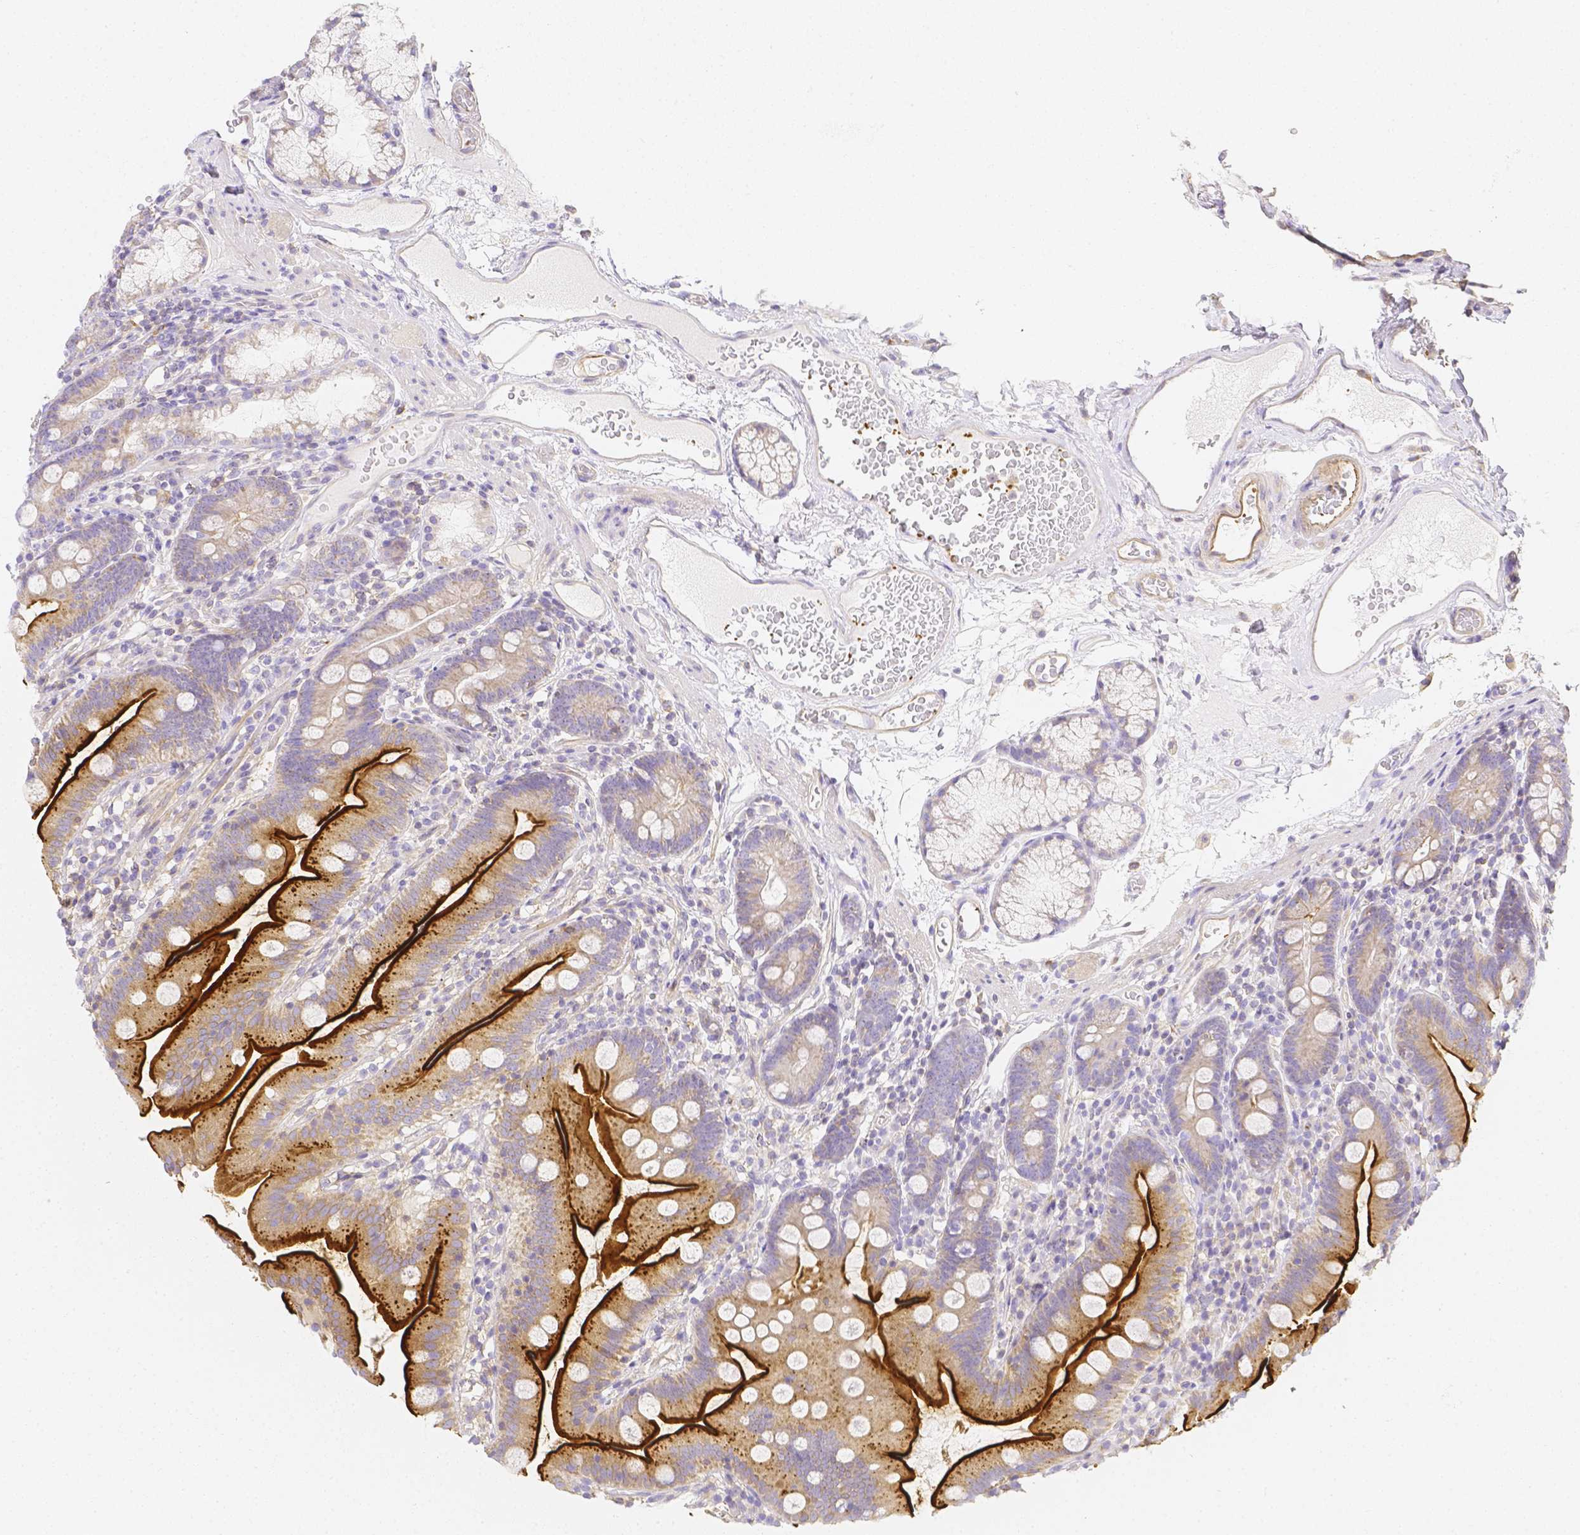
{"staining": {"intensity": "strong", "quantity": "25%-75%", "location": "cytoplasmic/membranous"}, "tissue": "duodenum", "cell_type": "Glandular cells", "image_type": "normal", "snomed": [{"axis": "morphology", "description": "Normal tissue, NOS"}, {"axis": "topography", "description": "Duodenum"}], "caption": "Protein expression by IHC exhibits strong cytoplasmic/membranous expression in about 25%-75% of glandular cells in normal duodenum.", "gene": "ASAH2B", "patient": {"sex": "female", "age": 67}}